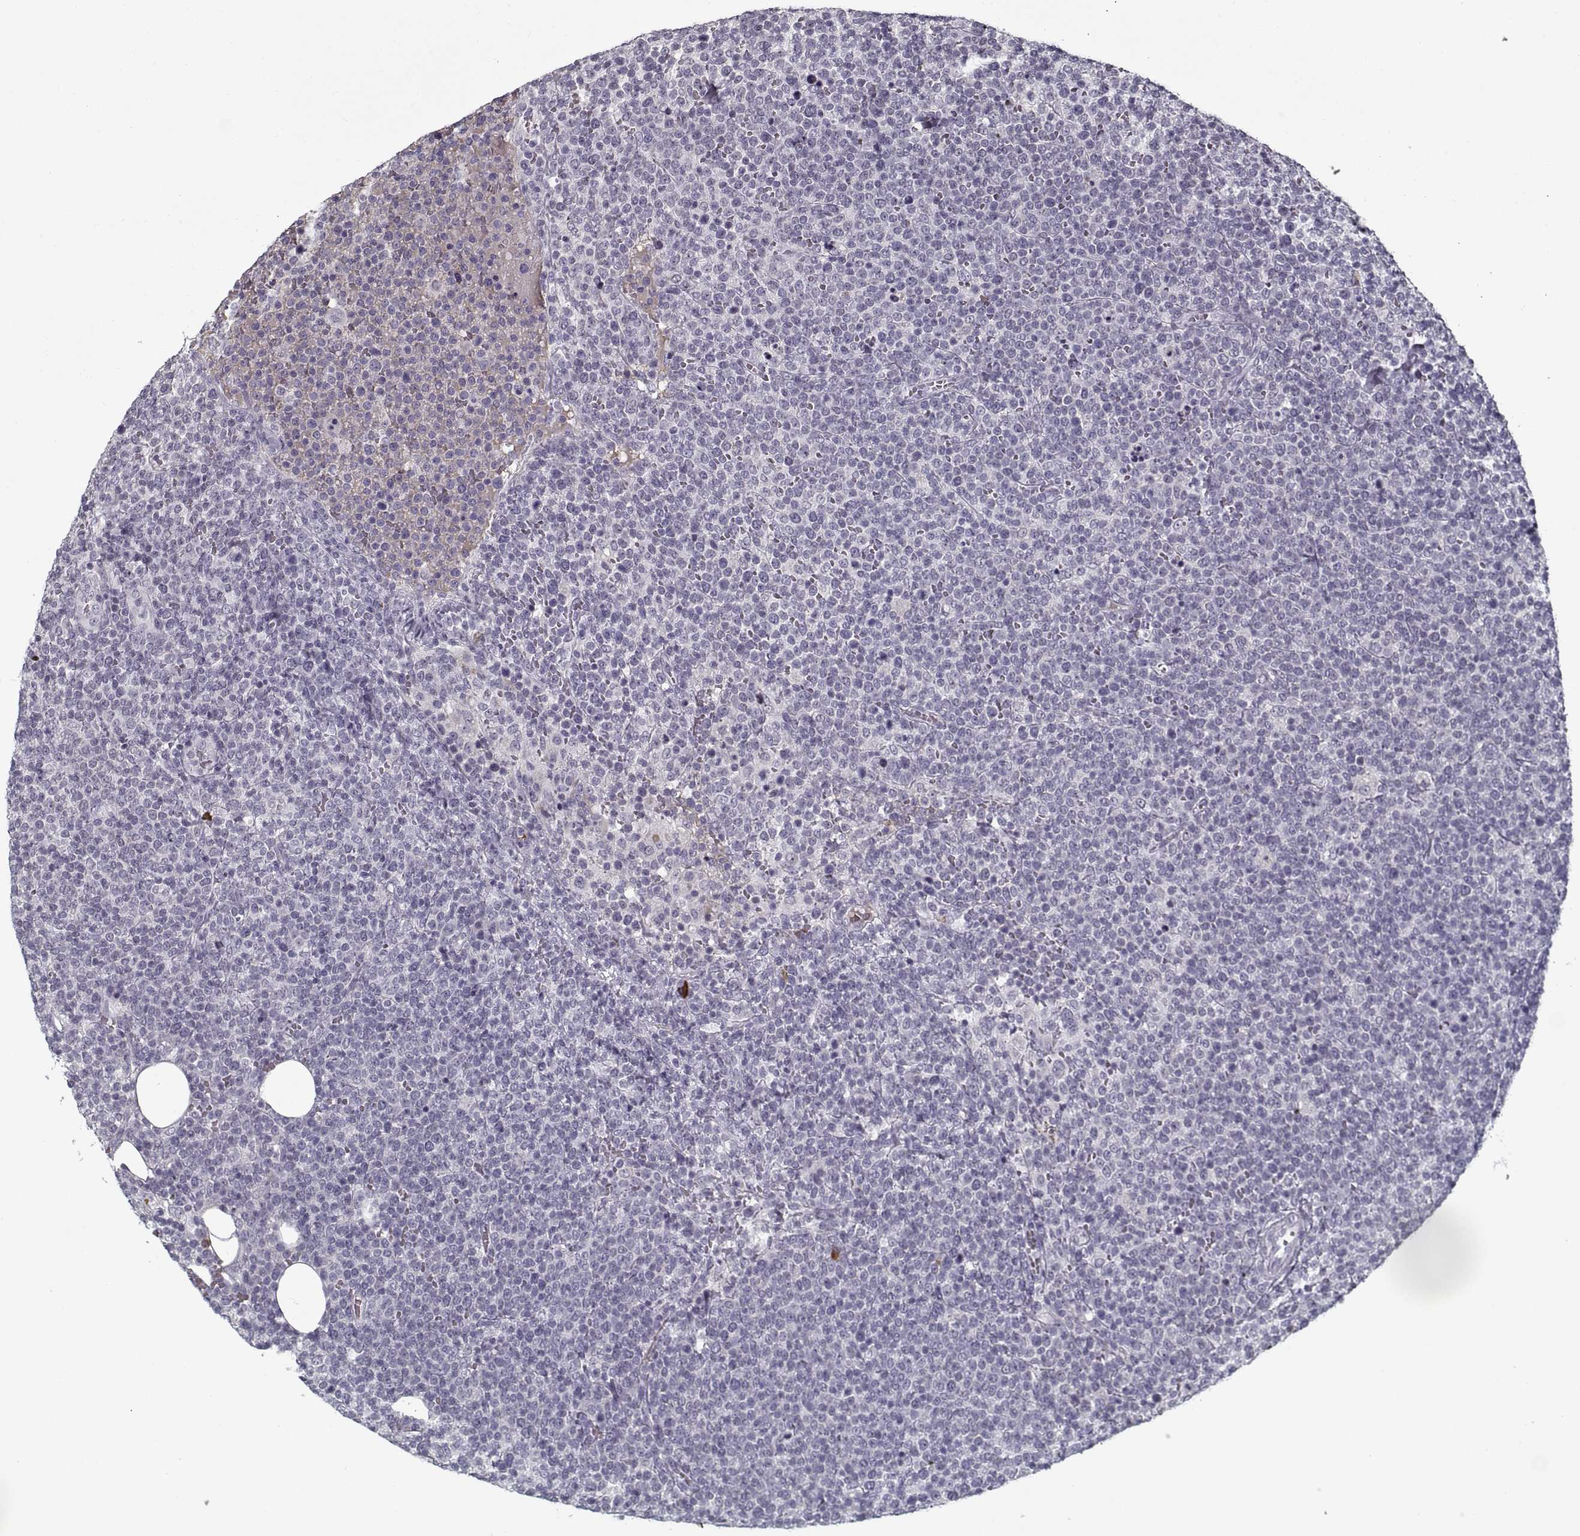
{"staining": {"intensity": "negative", "quantity": "none", "location": "none"}, "tissue": "lymphoma", "cell_type": "Tumor cells", "image_type": "cancer", "snomed": [{"axis": "morphology", "description": "Malignant lymphoma, non-Hodgkin's type, High grade"}, {"axis": "topography", "description": "Lymph node"}], "caption": "Immunohistochemical staining of lymphoma displays no significant expression in tumor cells.", "gene": "GAD2", "patient": {"sex": "male", "age": 61}}